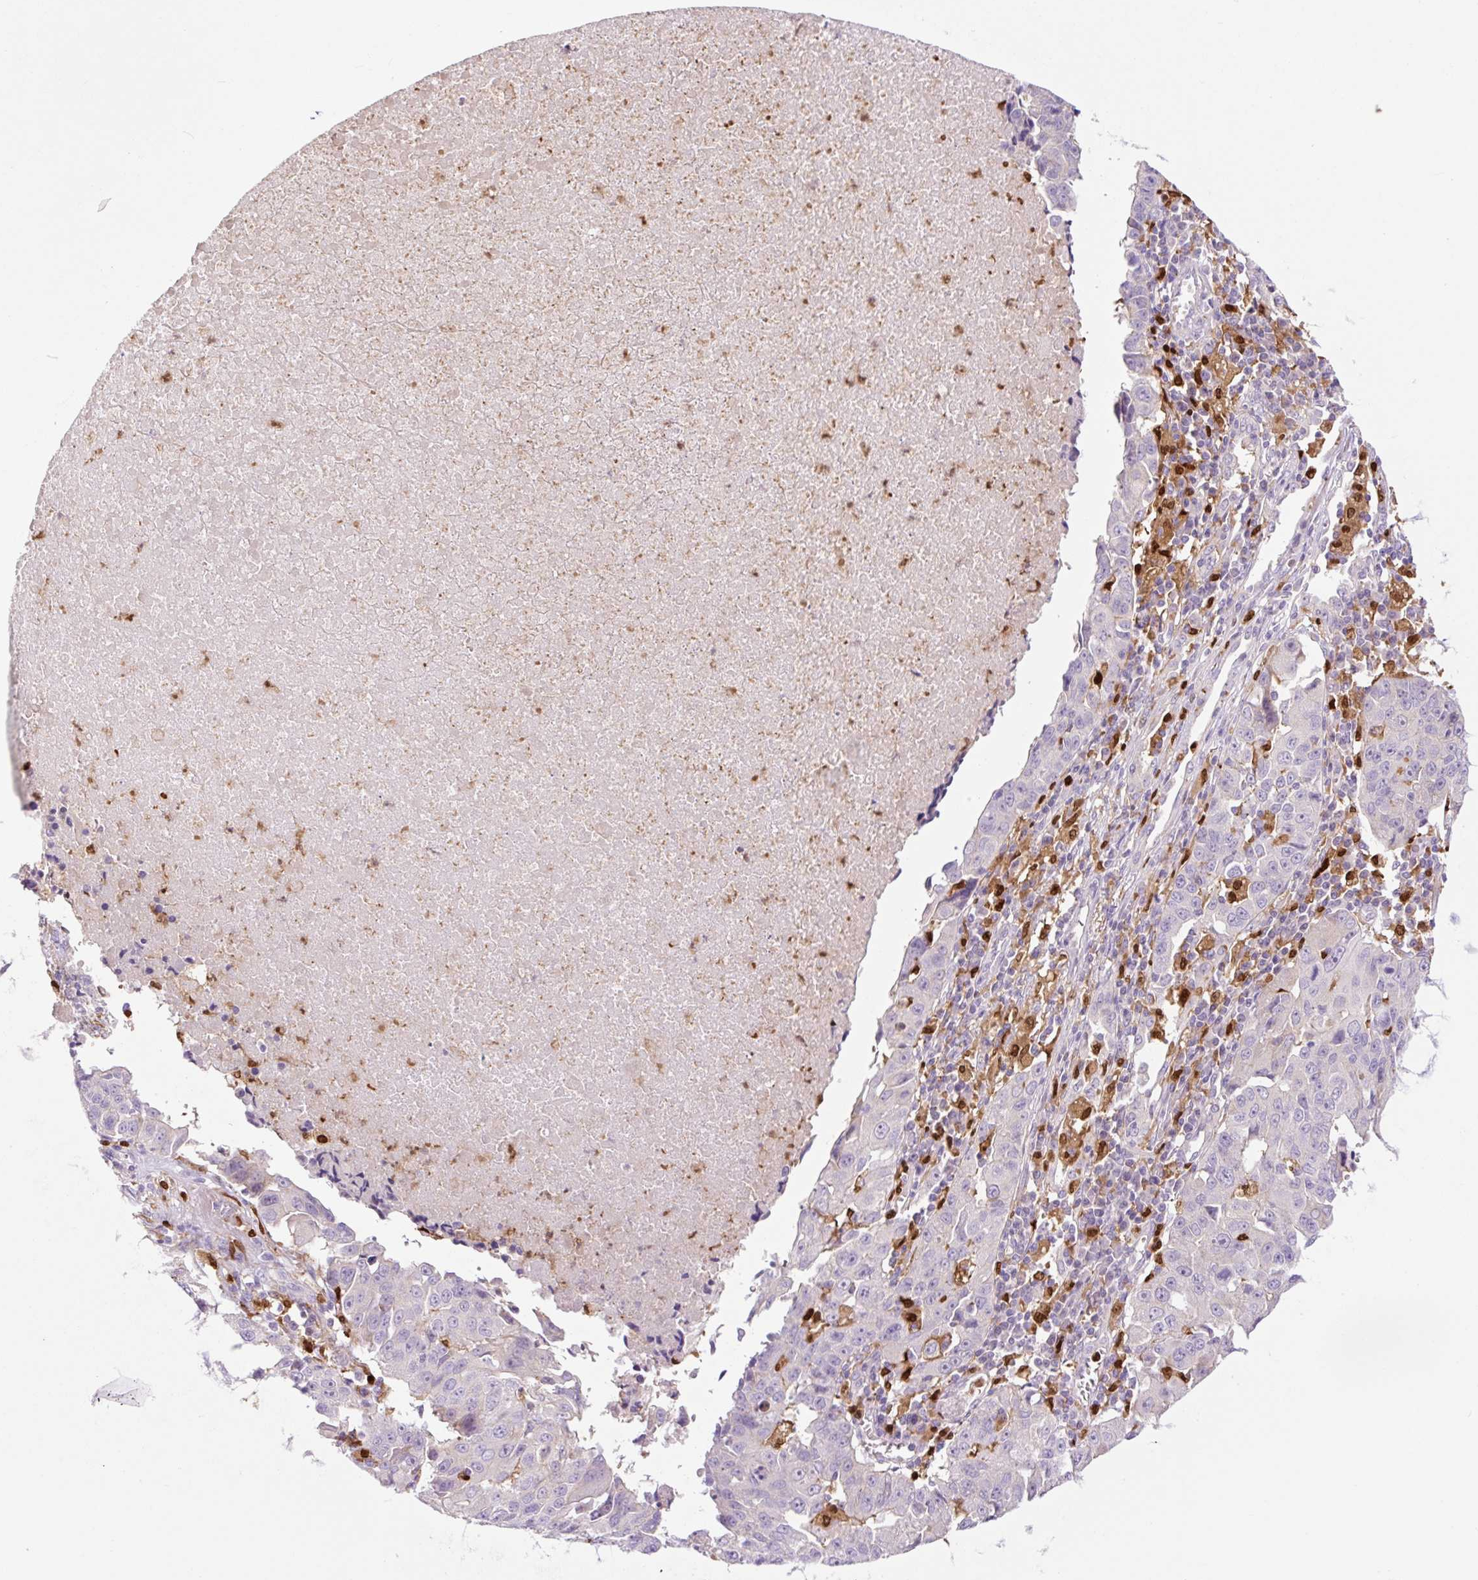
{"staining": {"intensity": "negative", "quantity": "none", "location": "none"}, "tissue": "lung cancer", "cell_type": "Tumor cells", "image_type": "cancer", "snomed": [{"axis": "morphology", "description": "Squamous cell carcinoma, NOS"}, {"axis": "topography", "description": "Lung"}], "caption": "Lung squamous cell carcinoma was stained to show a protein in brown. There is no significant expression in tumor cells.", "gene": "SPI1", "patient": {"sex": "female", "age": 66}}